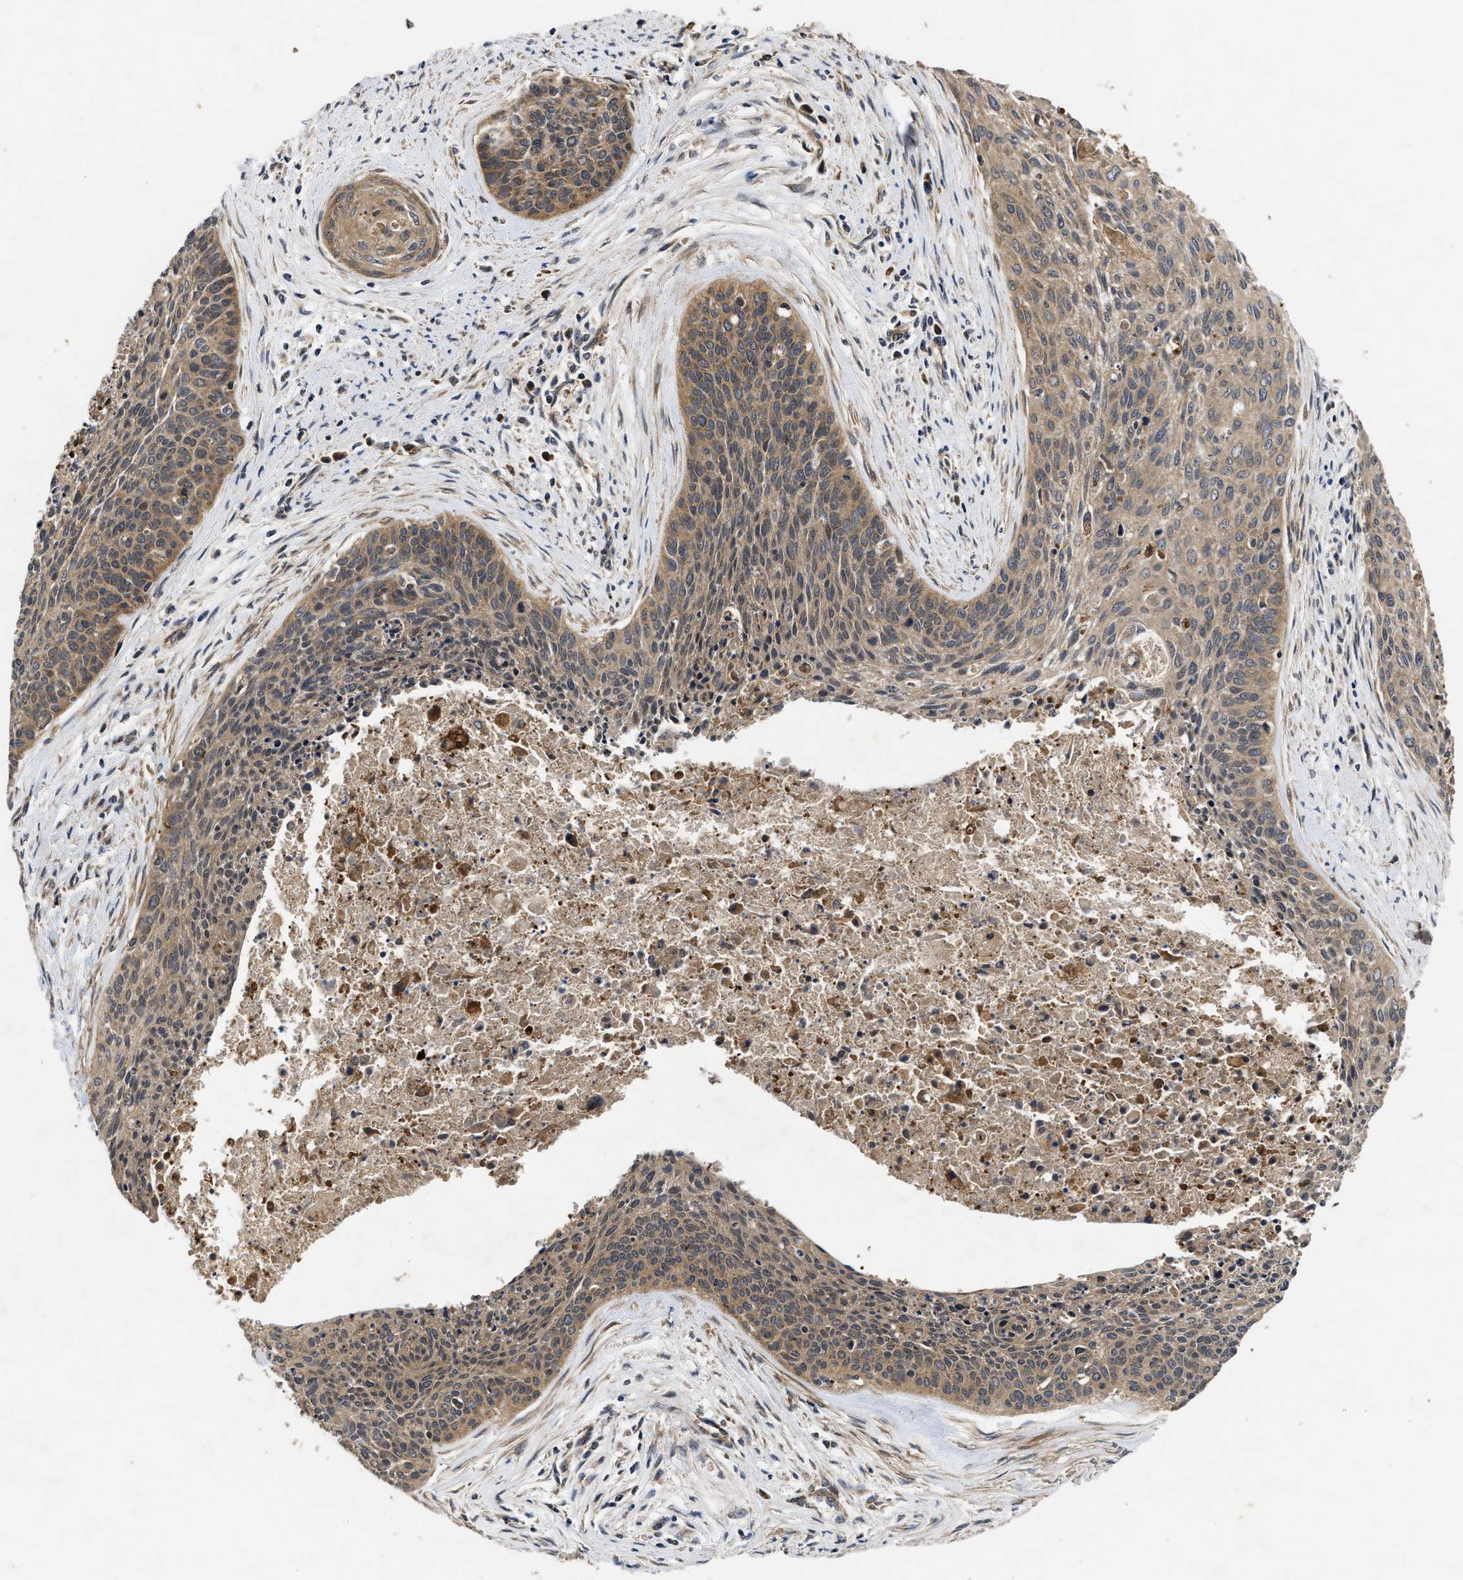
{"staining": {"intensity": "moderate", "quantity": ">75%", "location": "cytoplasmic/membranous"}, "tissue": "cervical cancer", "cell_type": "Tumor cells", "image_type": "cancer", "snomed": [{"axis": "morphology", "description": "Squamous cell carcinoma, NOS"}, {"axis": "topography", "description": "Cervix"}], "caption": "IHC (DAB) staining of human squamous cell carcinoma (cervical) demonstrates moderate cytoplasmic/membranous protein expression in about >75% of tumor cells.", "gene": "EFNA4", "patient": {"sex": "female", "age": 55}}